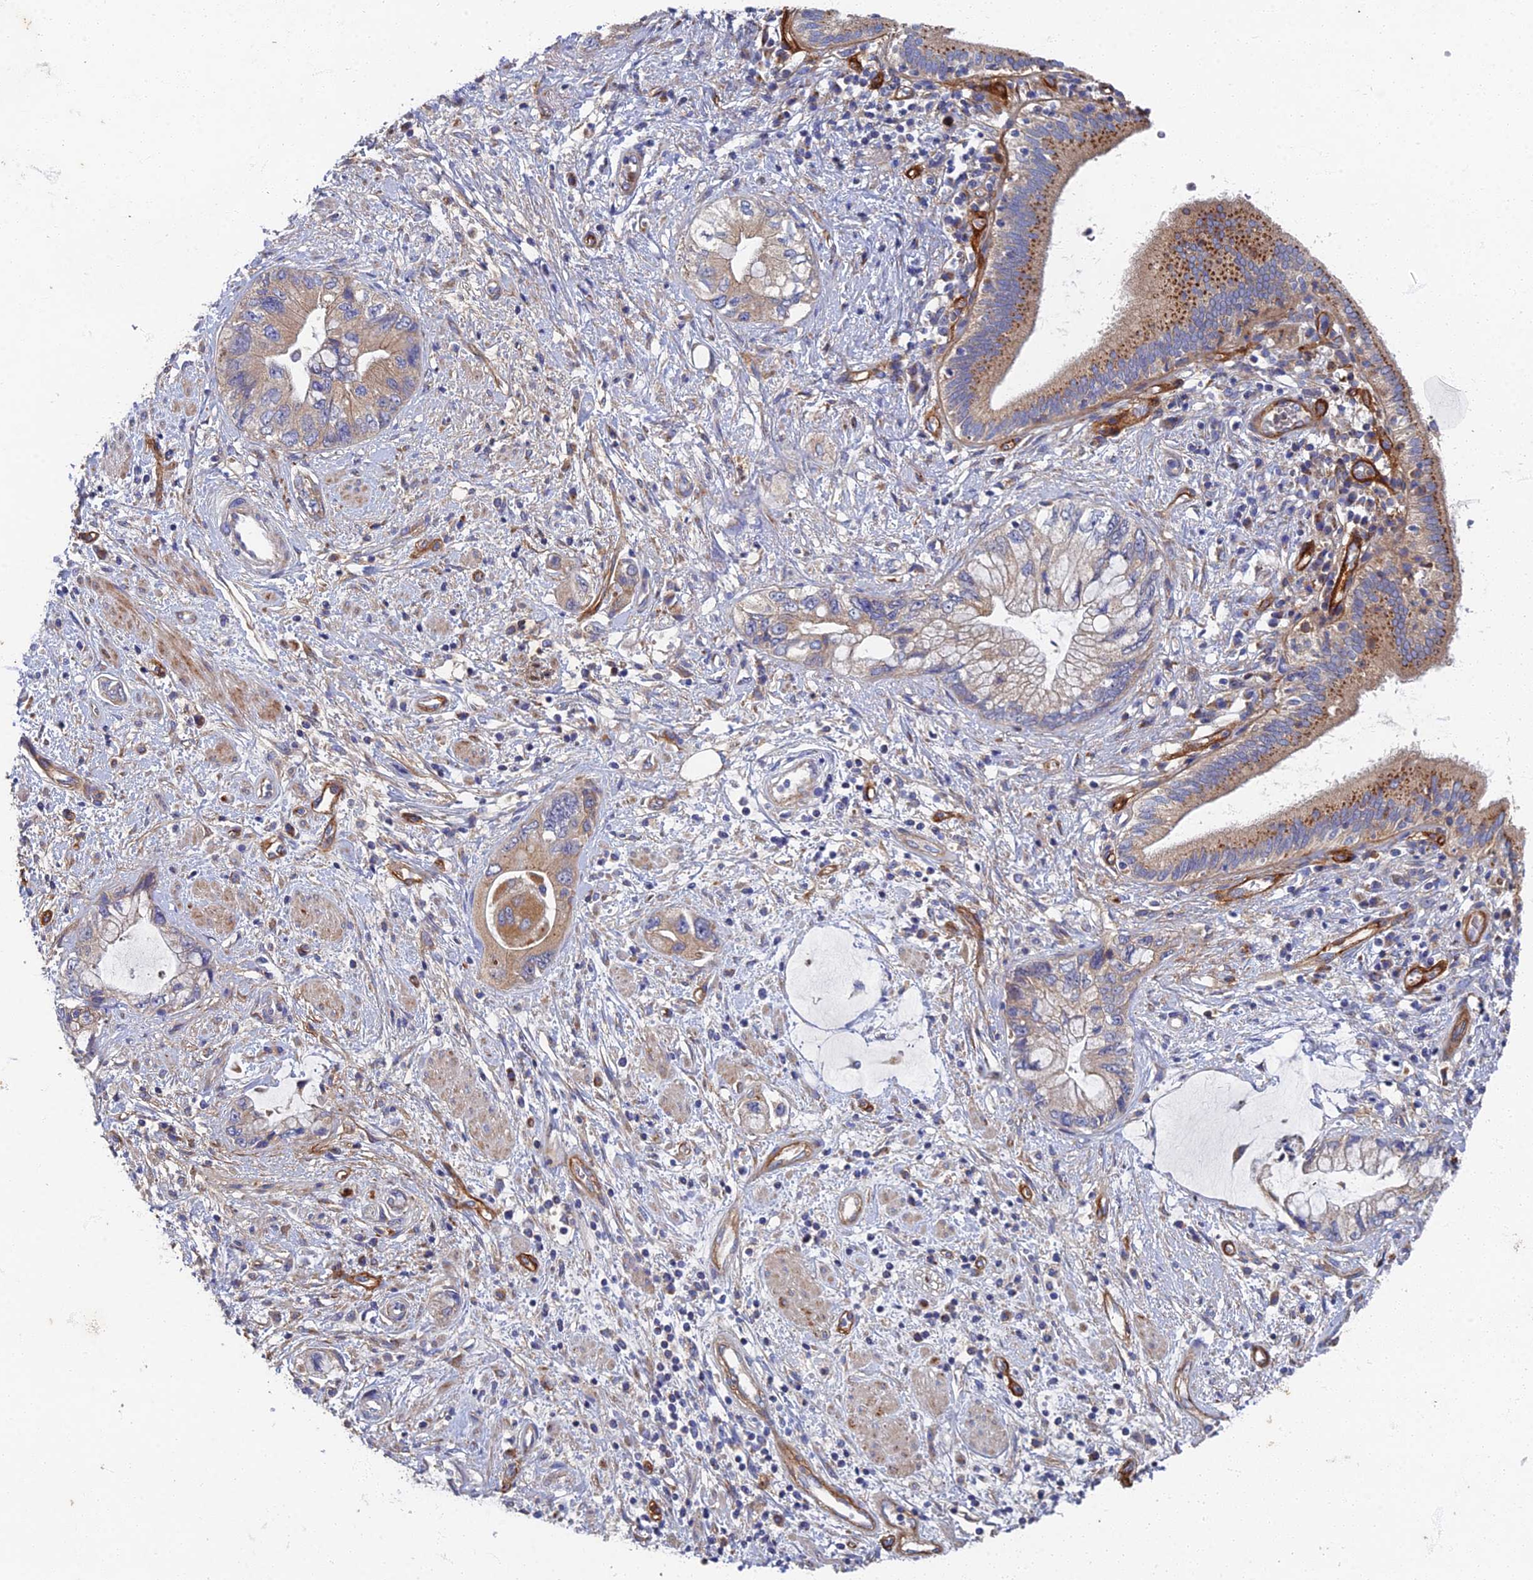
{"staining": {"intensity": "moderate", "quantity": "25%-75%", "location": "cytoplasmic/membranous"}, "tissue": "pancreatic cancer", "cell_type": "Tumor cells", "image_type": "cancer", "snomed": [{"axis": "morphology", "description": "Adenocarcinoma, NOS"}, {"axis": "topography", "description": "Pancreas"}], "caption": "IHC image of neoplastic tissue: pancreatic cancer stained using IHC exhibits medium levels of moderate protein expression localized specifically in the cytoplasmic/membranous of tumor cells, appearing as a cytoplasmic/membranous brown color.", "gene": "RNASEK", "patient": {"sex": "female", "age": 73}}